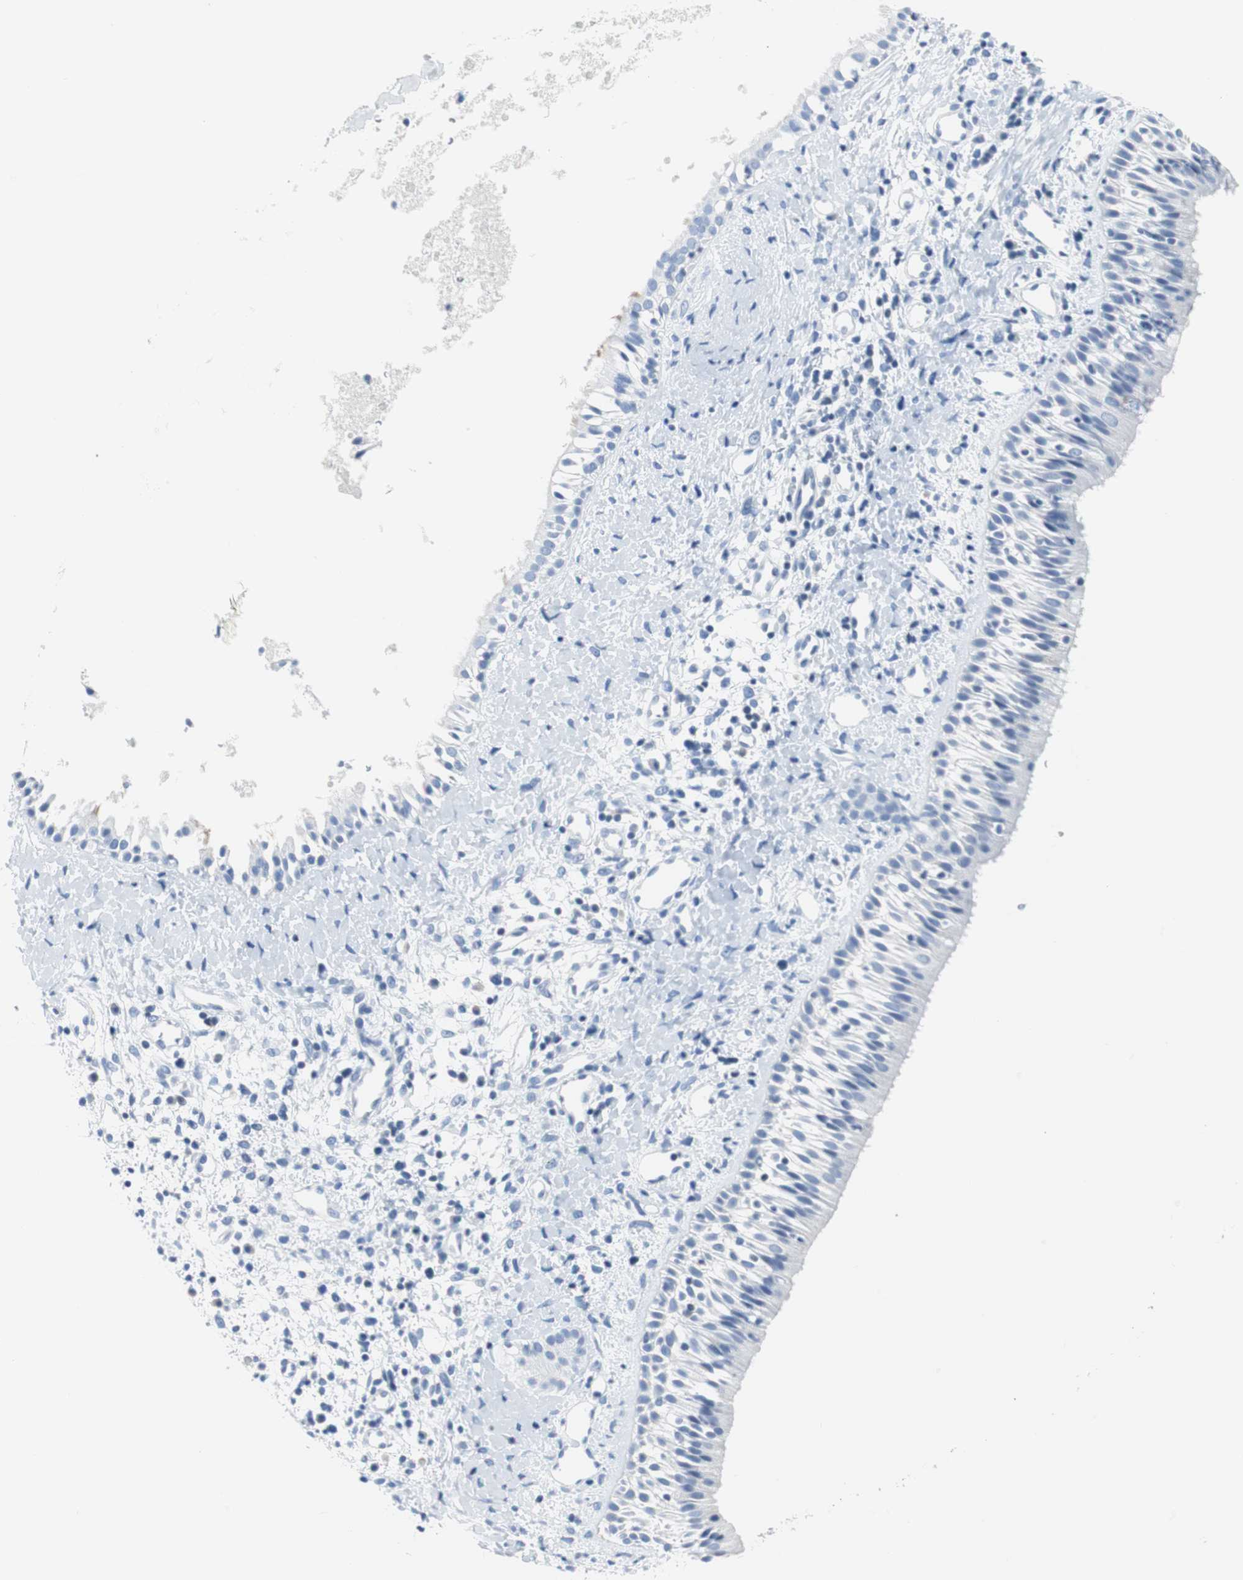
{"staining": {"intensity": "negative", "quantity": "none", "location": "none"}, "tissue": "nasopharynx", "cell_type": "Respiratory epithelial cells", "image_type": "normal", "snomed": [{"axis": "morphology", "description": "Normal tissue, NOS"}, {"axis": "topography", "description": "Nasopharynx"}], "caption": "Immunohistochemistry (IHC) micrograph of benign nasopharynx stained for a protein (brown), which demonstrates no staining in respiratory epithelial cells.", "gene": "GAP43", "patient": {"sex": "male", "age": 22}}